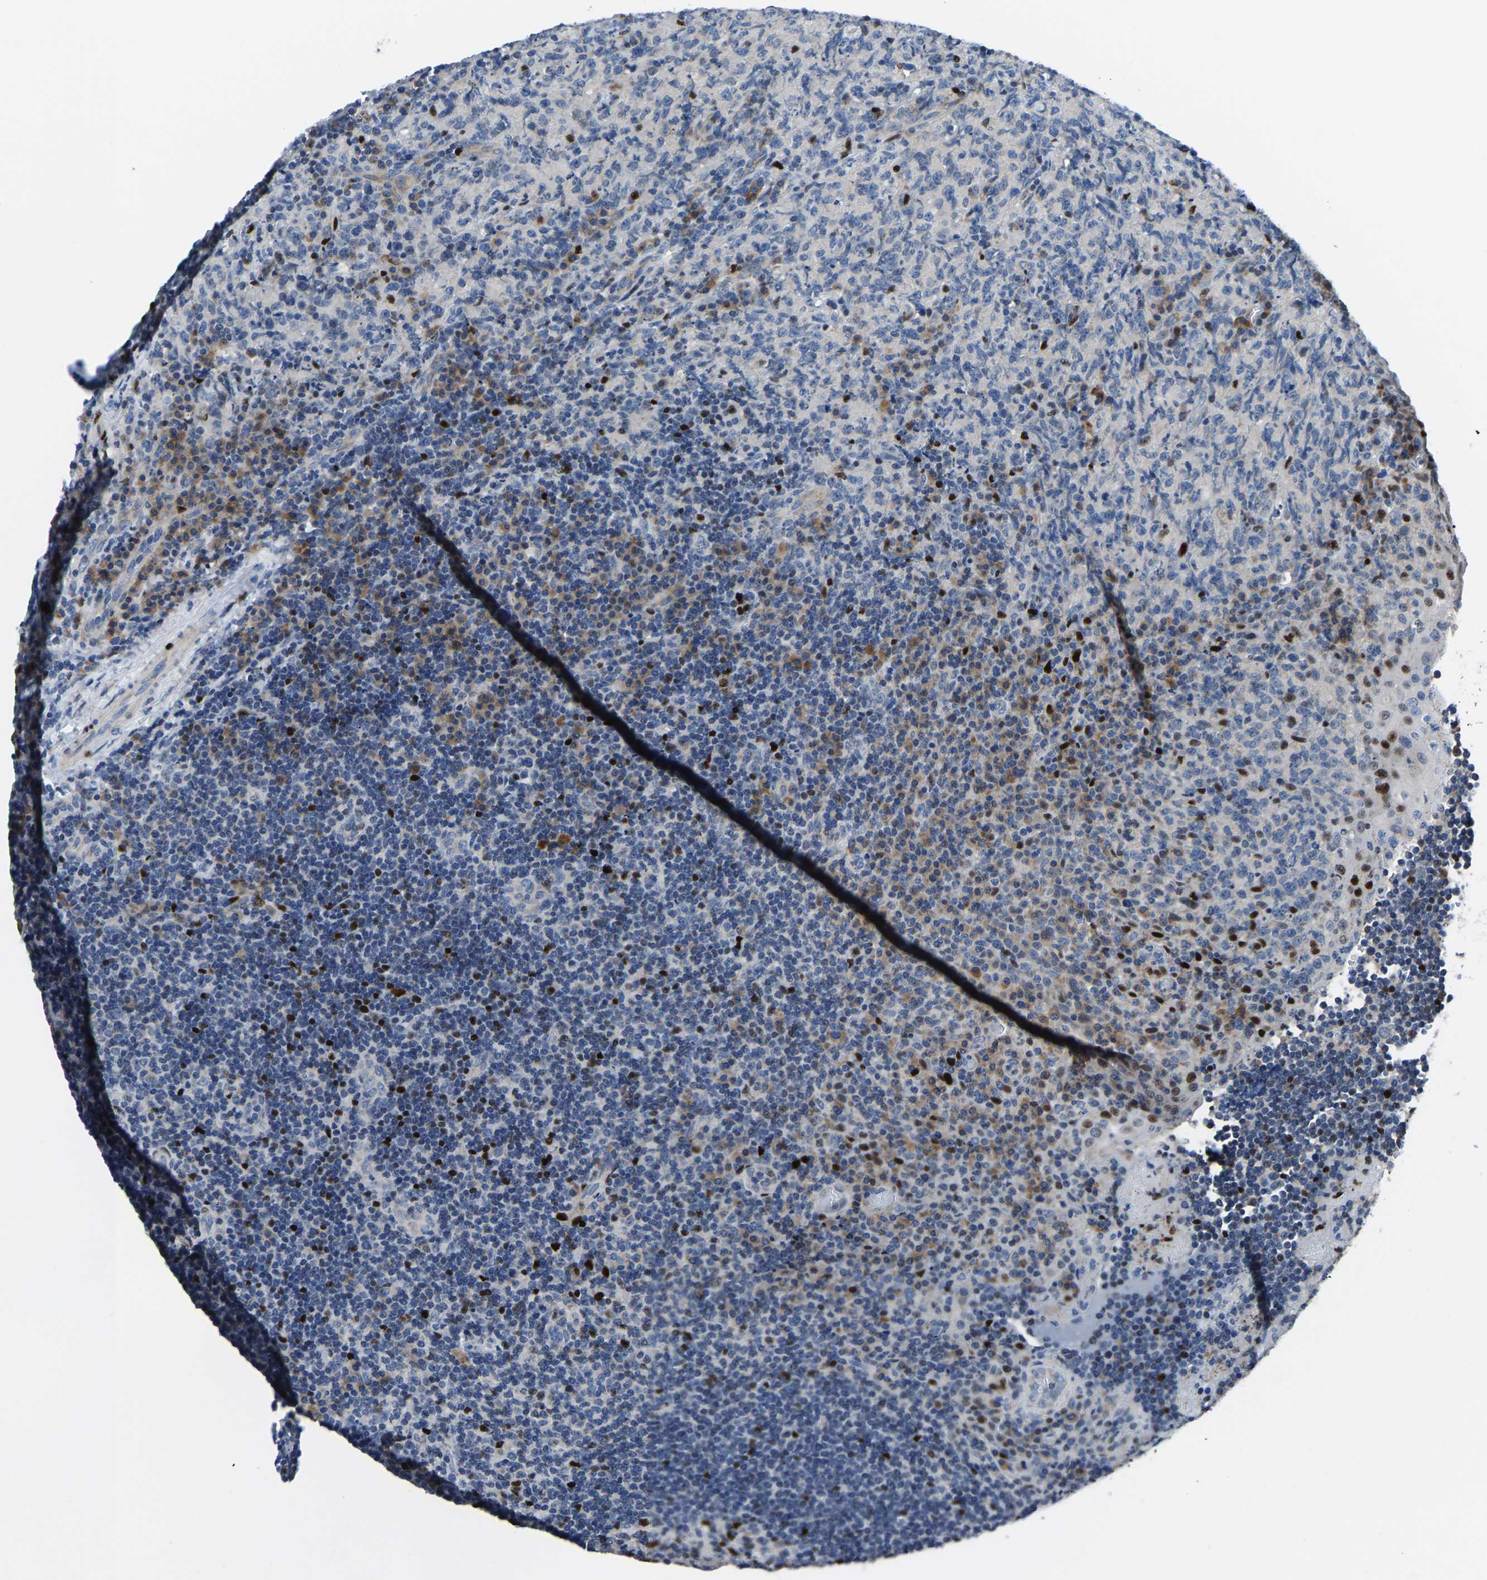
{"staining": {"intensity": "moderate", "quantity": "<25%", "location": "cytoplasmic/membranous,nuclear"}, "tissue": "lymphoma", "cell_type": "Tumor cells", "image_type": "cancer", "snomed": [{"axis": "morphology", "description": "Malignant lymphoma, non-Hodgkin's type, High grade"}, {"axis": "topography", "description": "Tonsil"}], "caption": "Tumor cells show low levels of moderate cytoplasmic/membranous and nuclear expression in approximately <25% of cells in human malignant lymphoma, non-Hodgkin's type (high-grade).", "gene": "EGR1", "patient": {"sex": "female", "age": 36}}